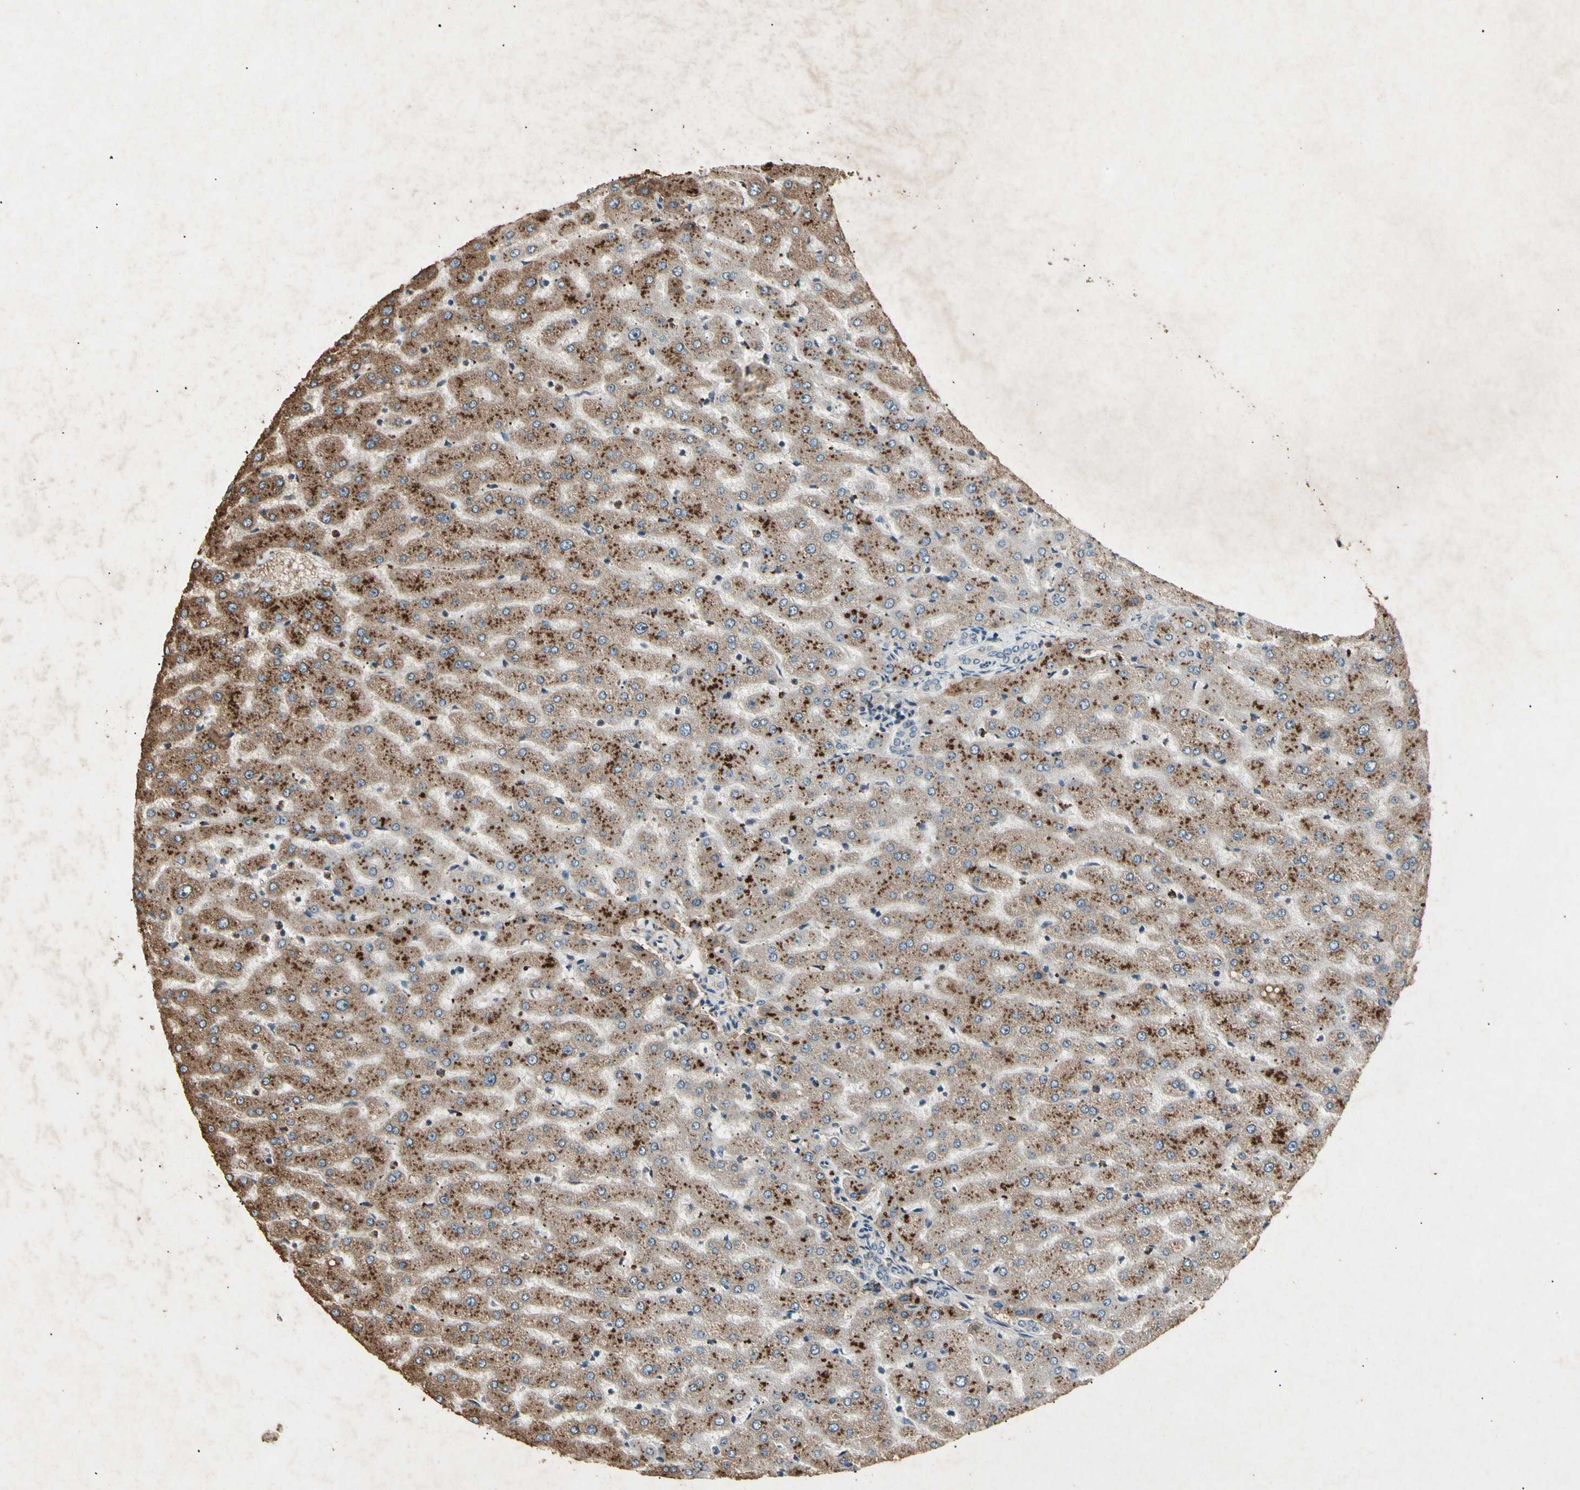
{"staining": {"intensity": "negative", "quantity": "none", "location": "none"}, "tissue": "liver", "cell_type": "Cholangiocytes", "image_type": "normal", "snomed": [{"axis": "morphology", "description": "Normal tissue, NOS"}, {"axis": "morphology", "description": "Fibrosis, NOS"}, {"axis": "topography", "description": "Liver"}], "caption": "Liver was stained to show a protein in brown. There is no significant expression in cholangiocytes. (DAB (3,3'-diaminobenzidine) immunohistochemistry (IHC), high magnification).", "gene": "CP", "patient": {"sex": "female", "age": 29}}